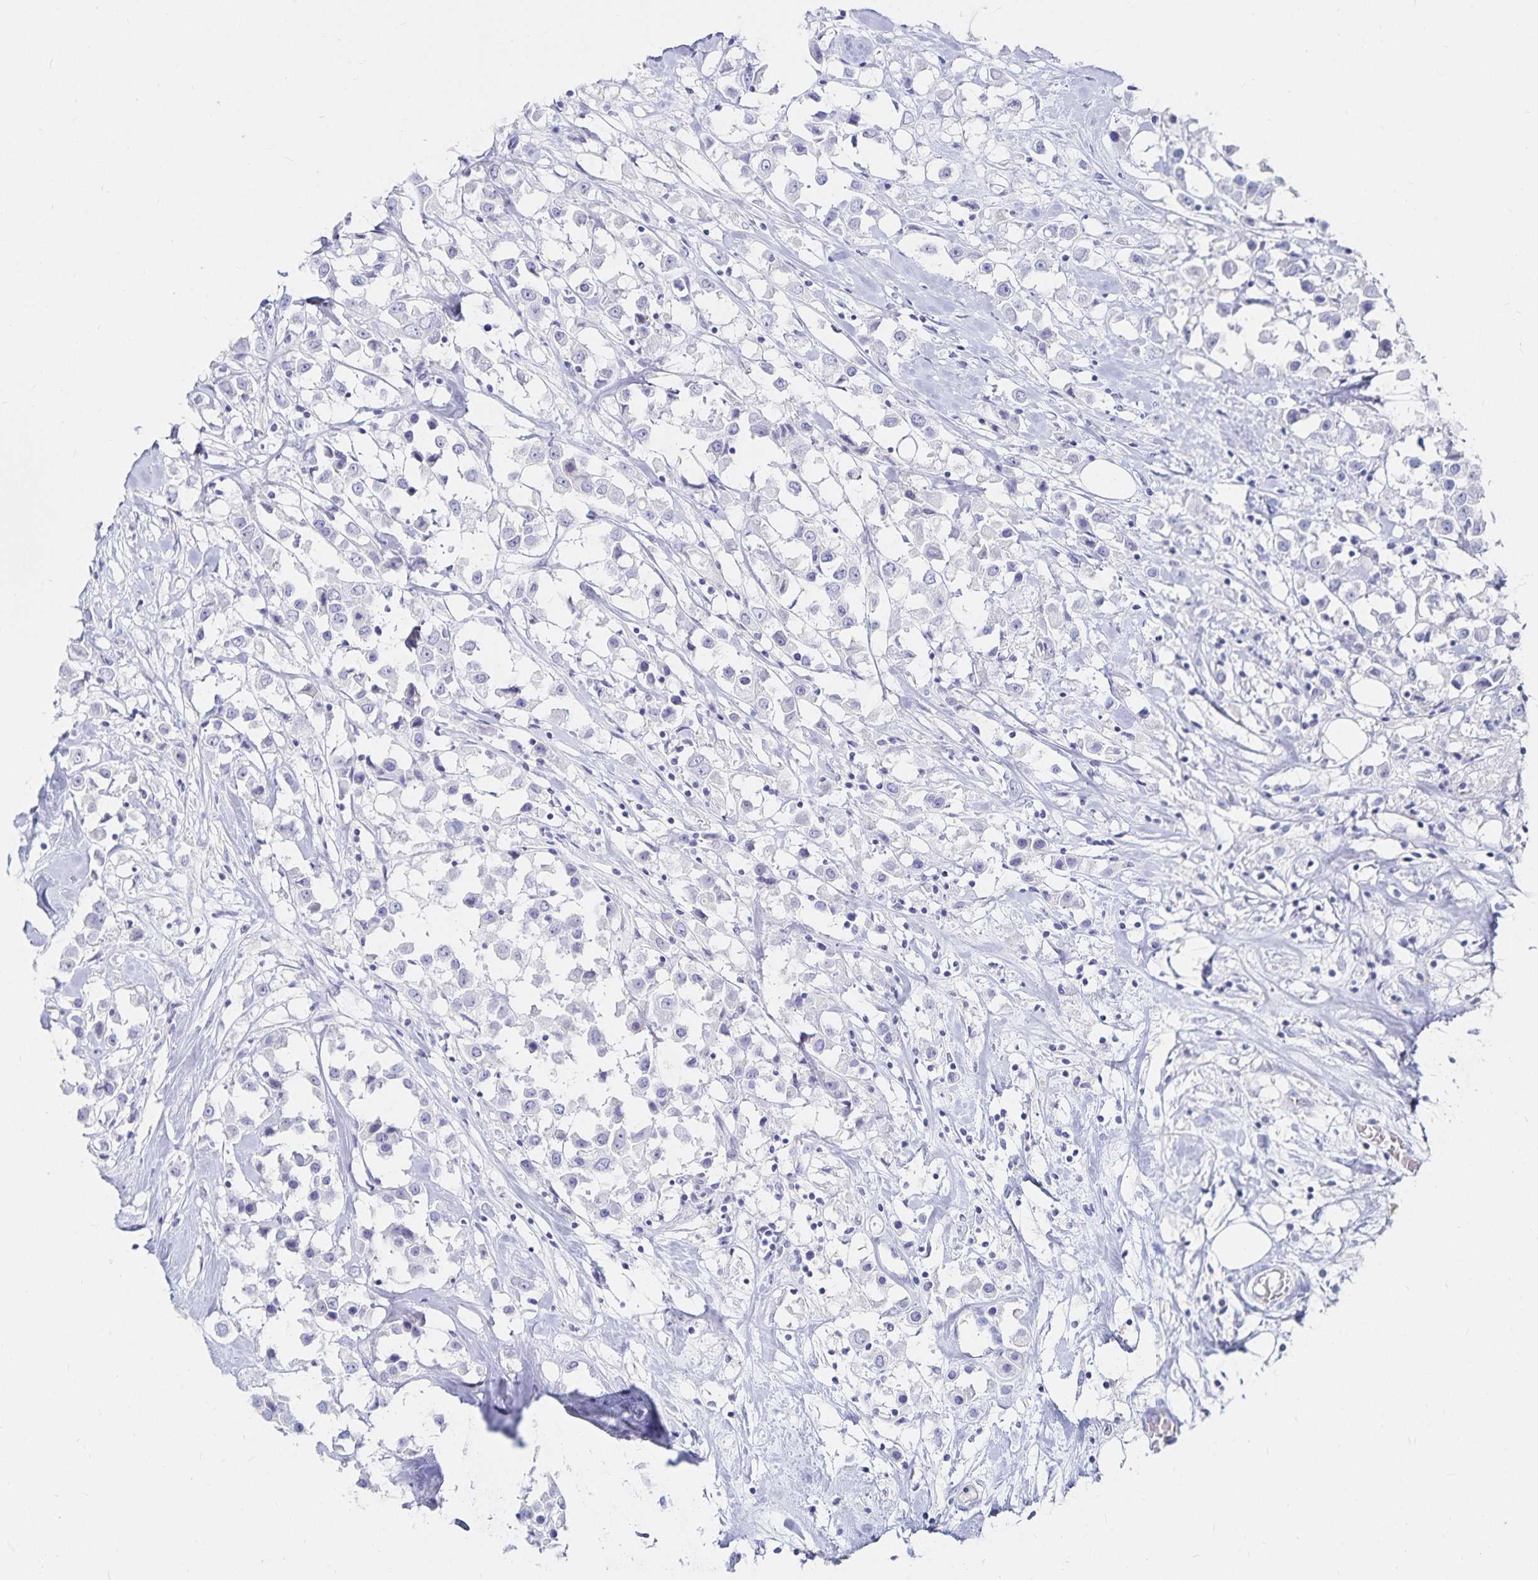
{"staining": {"intensity": "negative", "quantity": "none", "location": "none"}, "tissue": "breast cancer", "cell_type": "Tumor cells", "image_type": "cancer", "snomed": [{"axis": "morphology", "description": "Duct carcinoma"}, {"axis": "topography", "description": "Breast"}], "caption": "Human breast cancer stained for a protein using immunohistochemistry (IHC) displays no staining in tumor cells.", "gene": "TNIP1", "patient": {"sex": "female", "age": 61}}